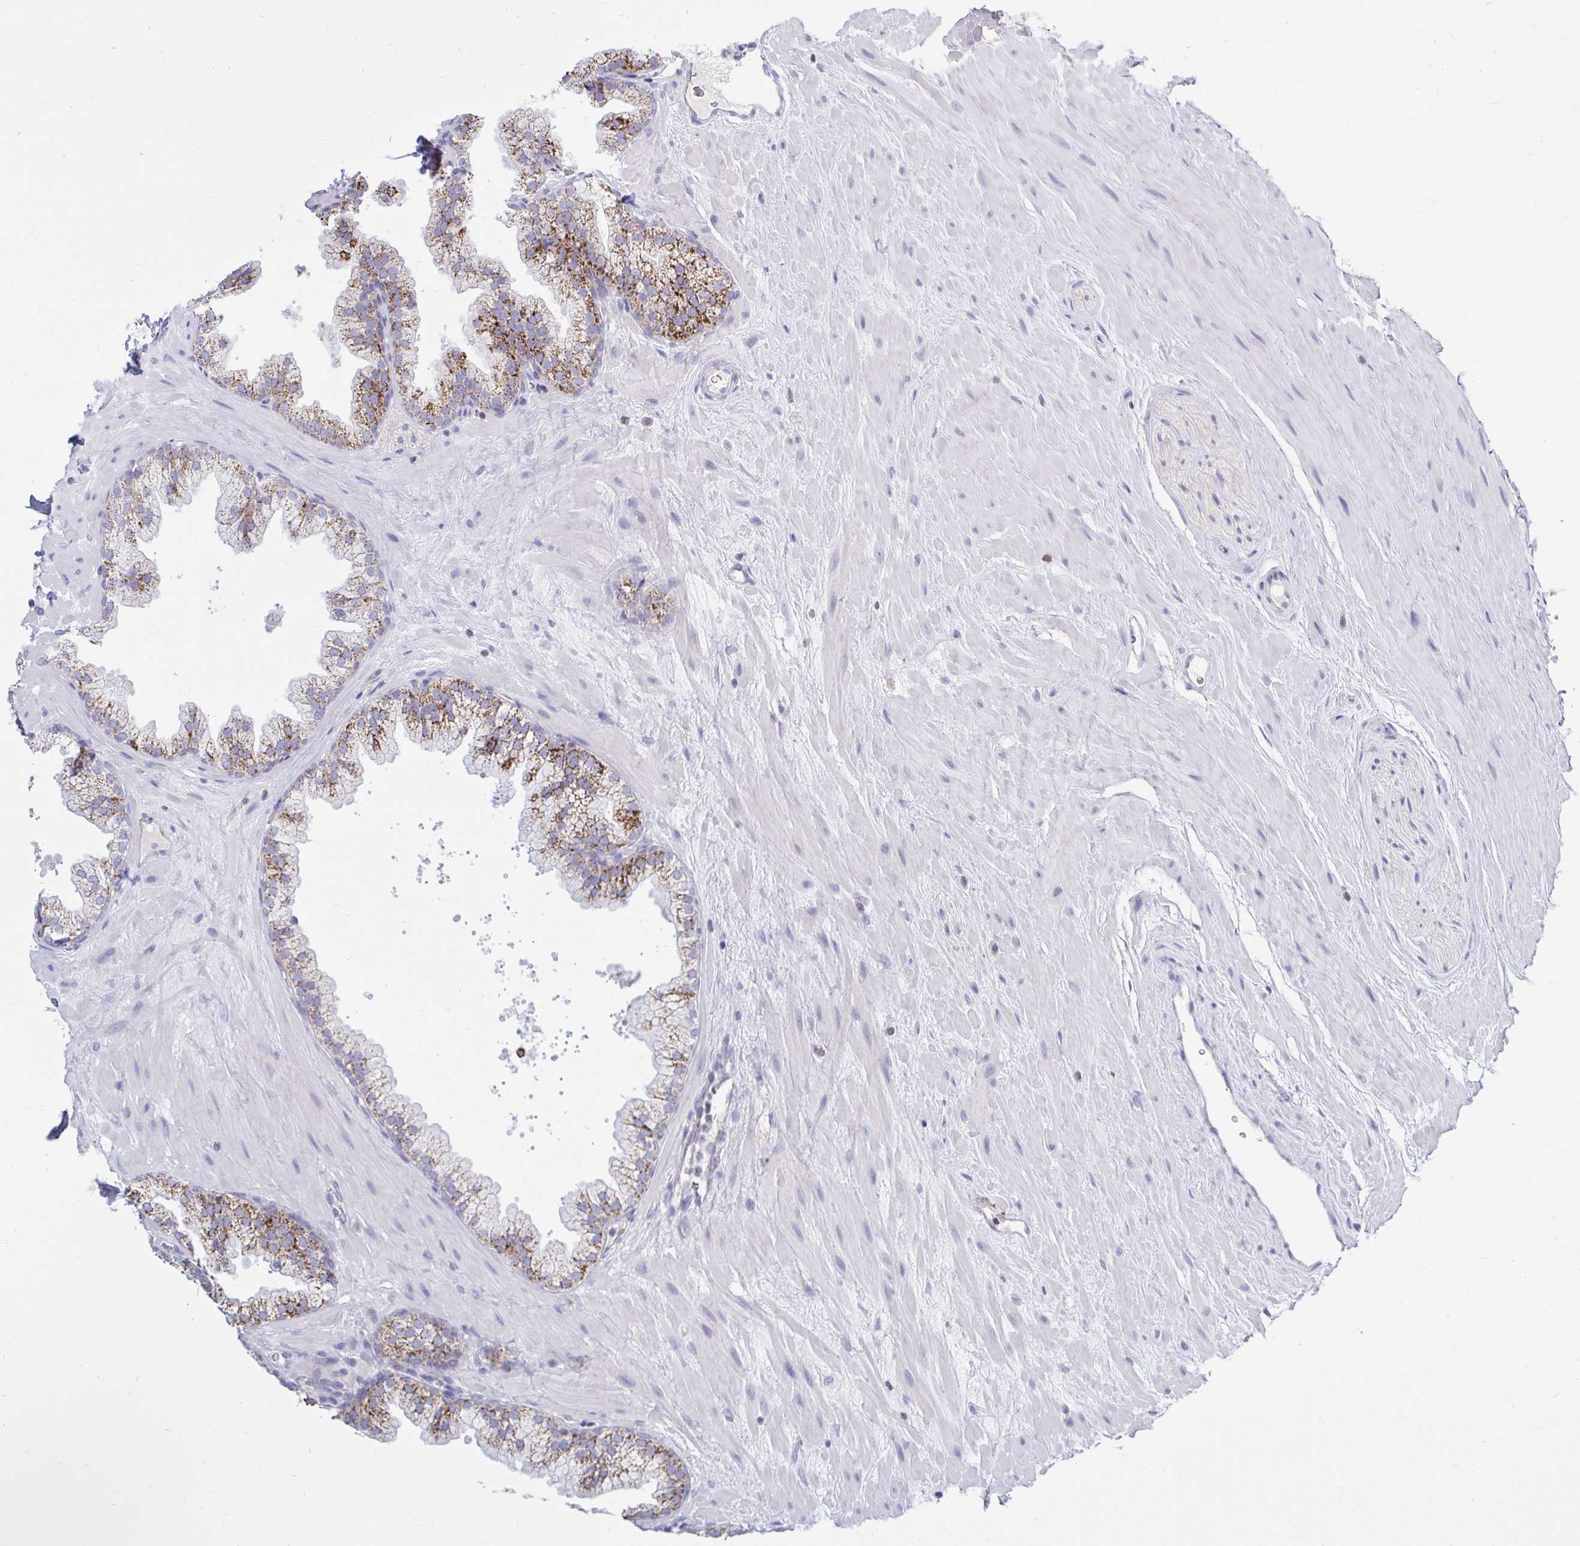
{"staining": {"intensity": "moderate", "quantity": ">75%", "location": "cytoplasmic/membranous"}, "tissue": "prostate", "cell_type": "Glandular cells", "image_type": "normal", "snomed": [{"axis": "morphology", "description": "Normal tissue, NOS"}, {"axis": "topography", "description": "Prostate"}, {"axis": "topography", "description": "Peripheral nerve tissue"}], "caption": "A brown stain shows moderate cytoplasmic/membranous expression of a protein in glandular cells of normal prostate.", "gene": "HSPE1", "patient": {"sex": "male", "age": 61}}